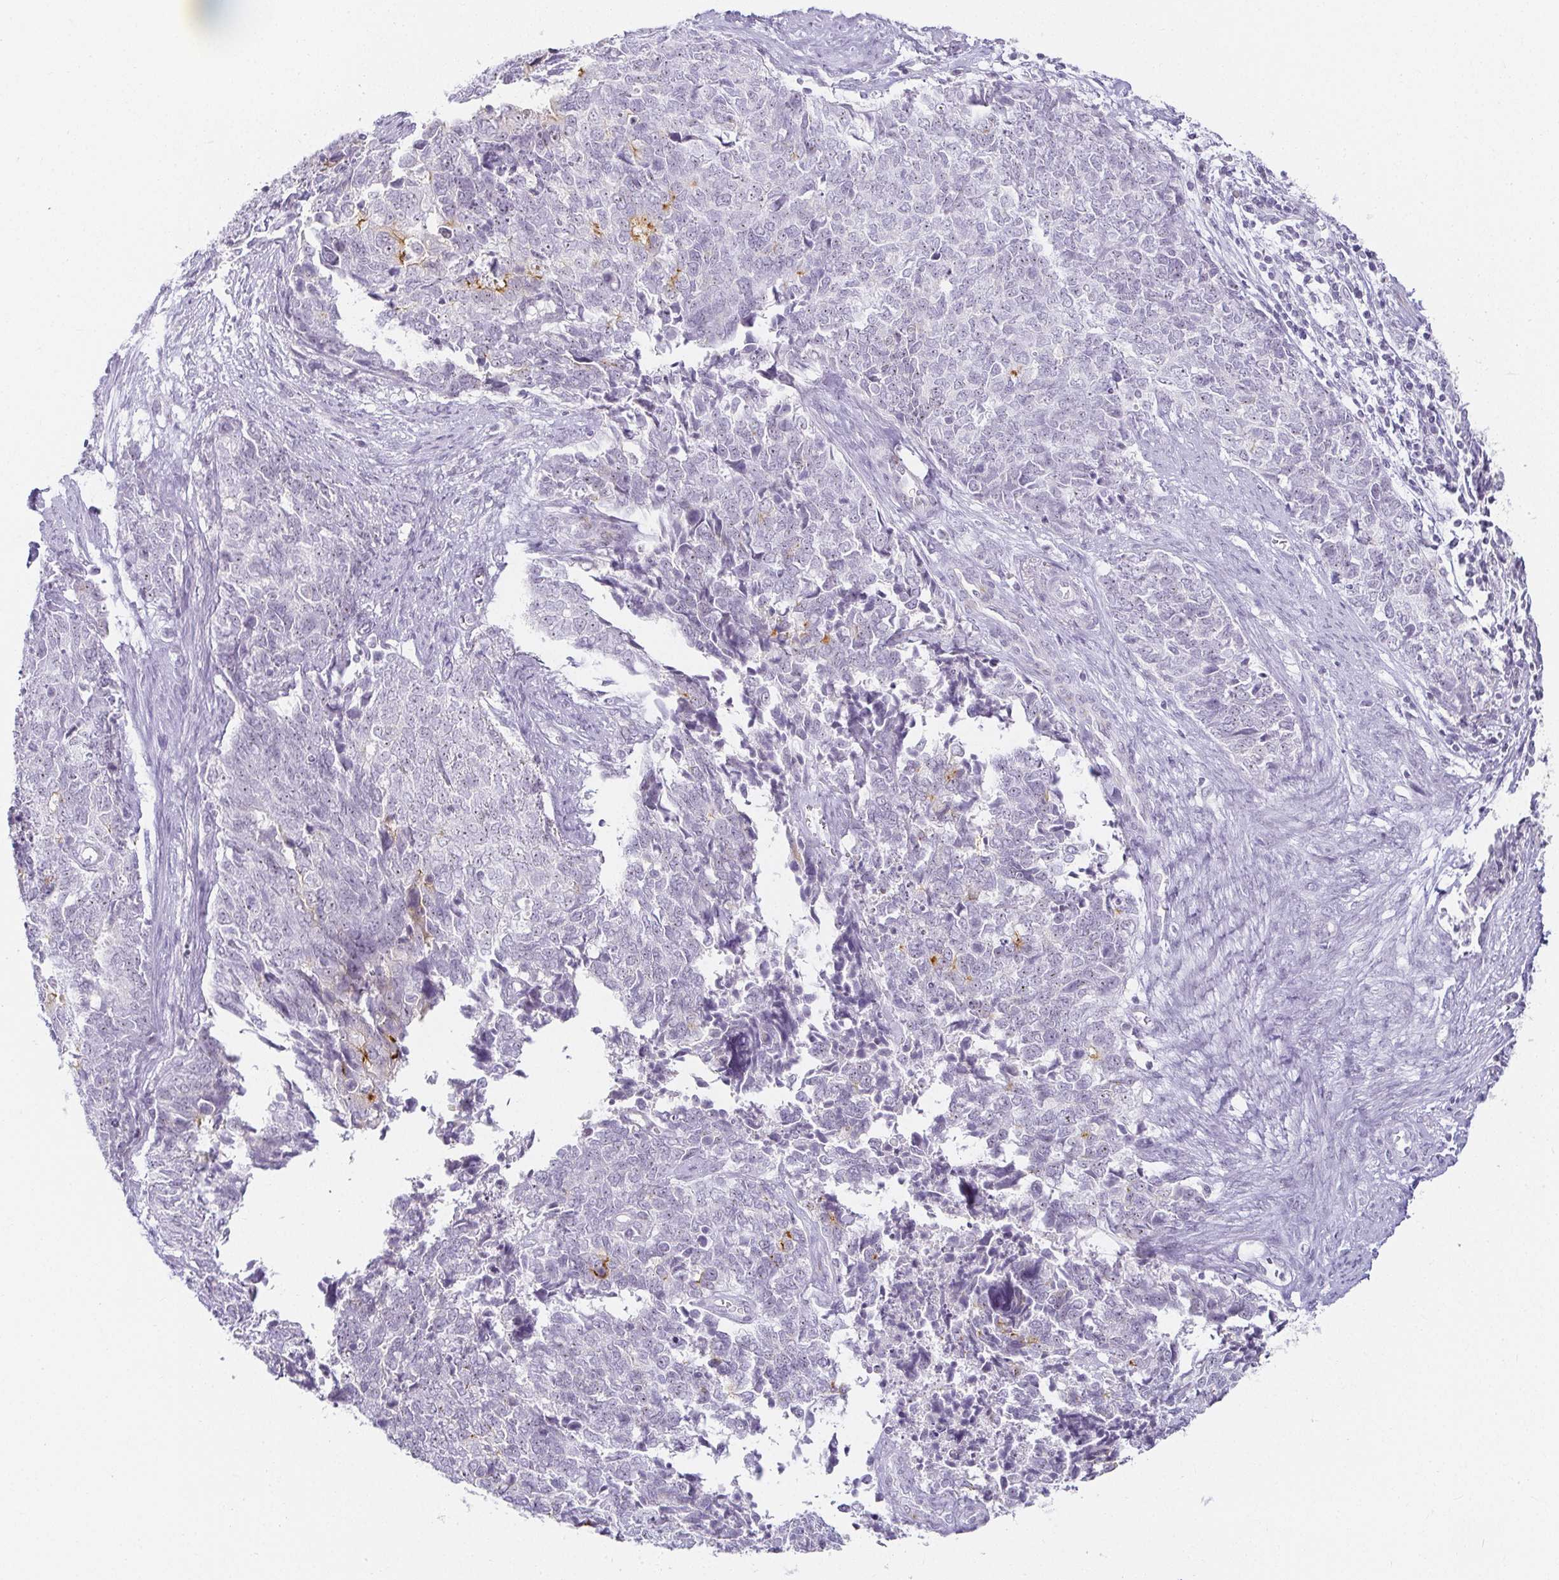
{"staining": {"intensity": "moderate", "quantity": "<25%", "location": "cytoplasmic/membranous"}, "tissue": "cervical cancer", "cell_type": "Tumor cells", "image_type": "cancer", "snomed": [{"axis": "morphology", "description": "Adenocarcinoma, NOS"}, {"axis": "topography", "description": "Cervix"}], "caption": "Protein expression analysis of adenocarcinoma (cervical) displays moderate cytoplasmic/membranous expression in approximately <25% of tumor cells. (DAB (3,3'-diaminobenzidine) = brown stain, brightfield microscopy at high magnification).", "gene": "ACAN", "patient": {"sex": "female", "age": 63}}